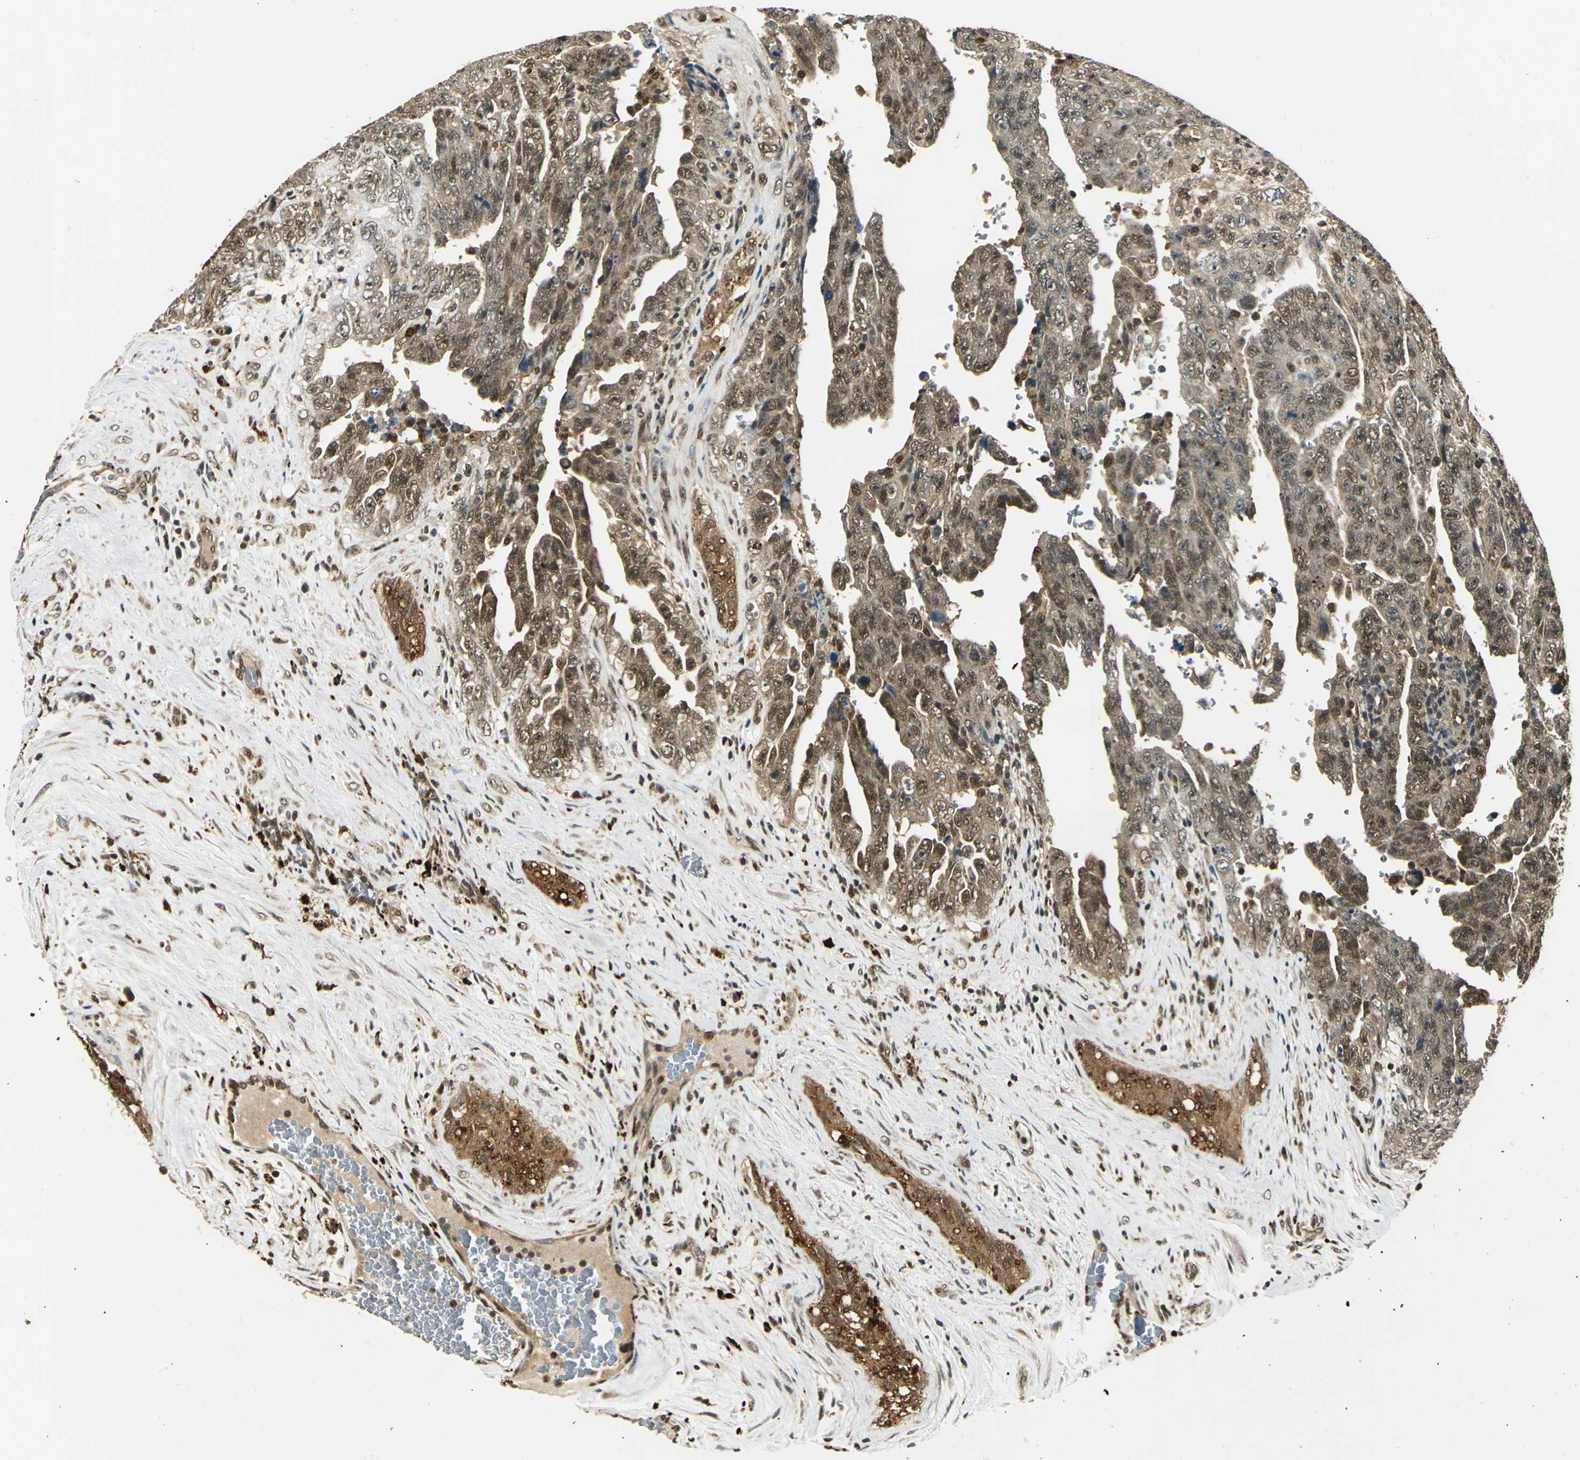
{"staining": {"intensity": "moderate", "quantity": ">75%", "location": "cytoplasmic/membranous,nuclear"}, "tissue": "testis cancer", "cell_type": "Tumor cells", "image_type": "cancer", "snomed": [{"axis": "morphology", "description": "Carcinoma, Embryonal, NOS"}, {"axis": "topography", "description": "Testis"}], "caption": "Testis cancer (embryonal carcinoma) was stained to show a protein in brown. There is medium levels of moderate cytoplasmic/membranous and nuclear staining in approximately >75% of tumor cells.", "gene": "PPP1R13L", "patient": {"sex": "male", "age": 28}}